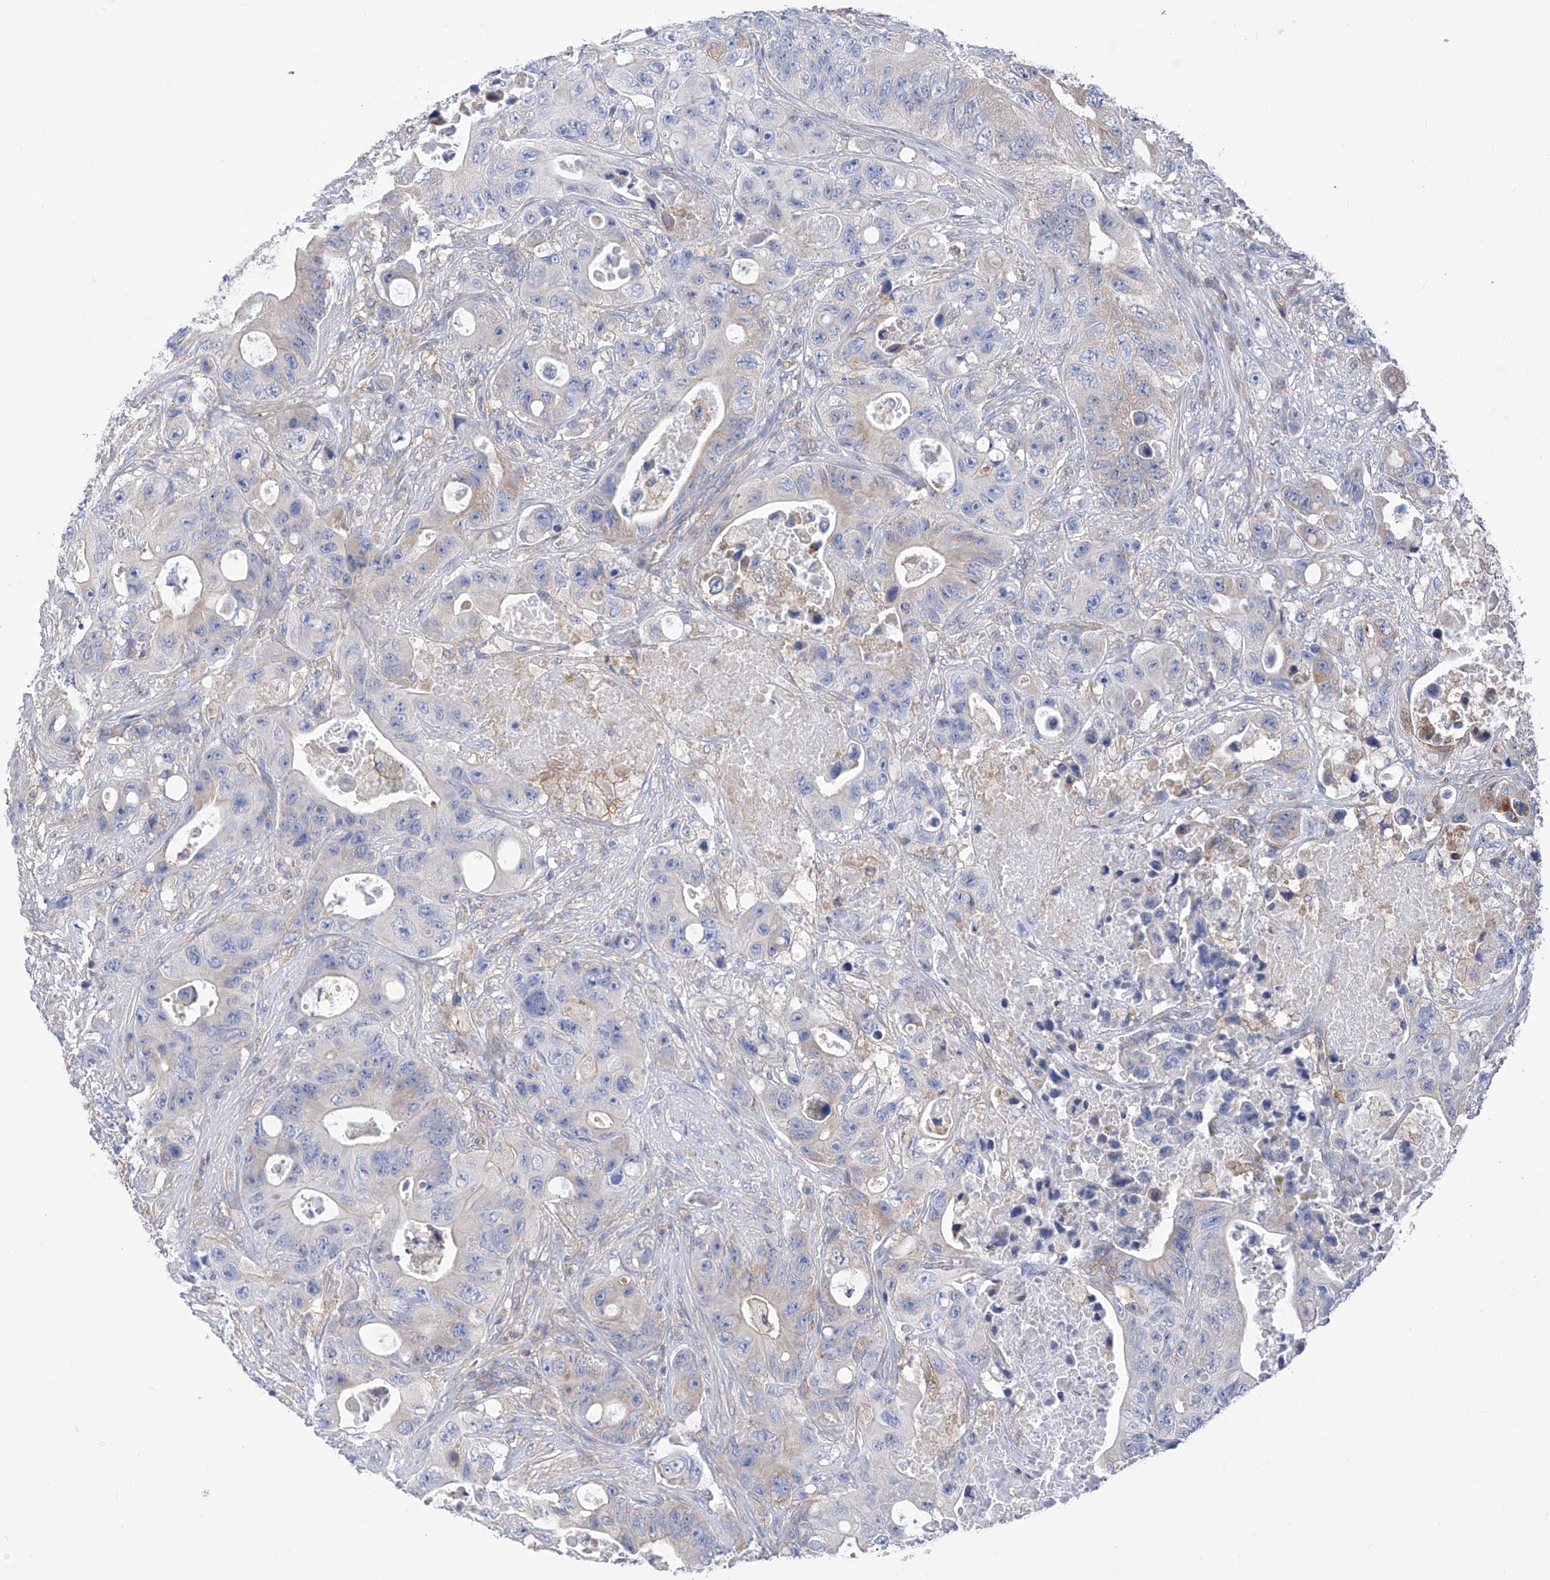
{"staining": {"intensity": "weak", "quantity": "<25%", "location": "cytoplasmic/membranous"}, "tissue": "colorectal cancer", "cell_type": "Tumor cells", "image_type": "cancer", "snomed": [{"axis": "morphology", "description": "Adenocarcinoma, NOS"}, {"axis": "topography", "description": "Colon"}], "caption": "A micrograph of colorectal cancer (adenocarcinoma) stained for a protein exhibits no brown staining in tumor cells.", "gene": "P2RX7", "patient": {"sex": "female", "age": 46}}